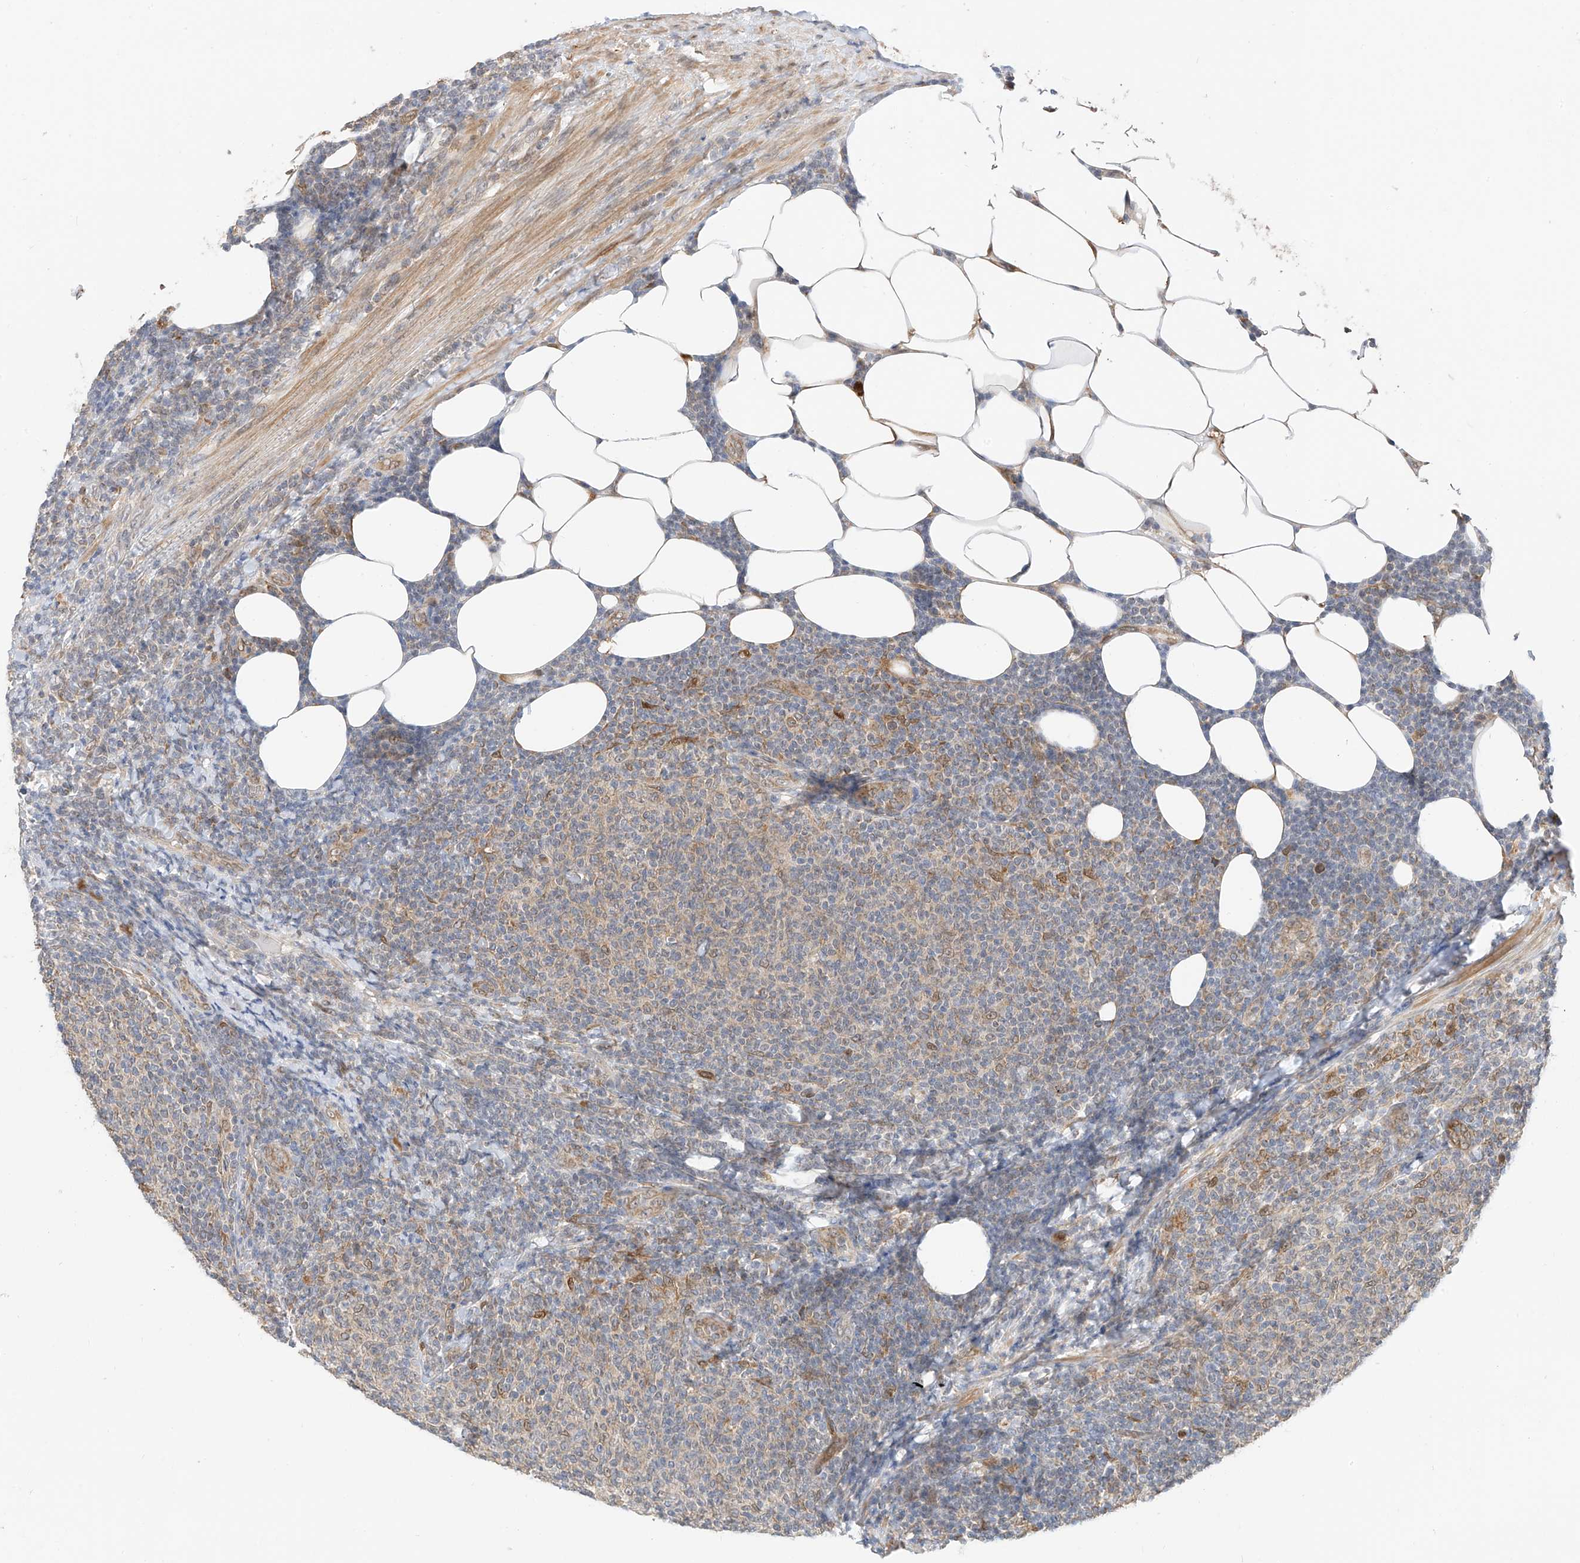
{"staining": {"intensity": "weak", "quantity": "<25%", "location": "cytoplasmic/membranous"}, "tissue": "lymphoma", "cell_type": "Tumor cells", "image_type": "cancer", "snomed": [{"axis": "morphology", "description": "Malignant lymphoma, non-Hodgkin's type, Low grade"}, {"axis": "topography", "description": "Lymph node"}], "caption": "High magnification brightfield microscopy of lymphoma stained with DAB (brown) and counterstained with hematoxylin (blue): tumor cells show no significant positivity. Nuclei are stained in blue.", "gene": "PPA2", "patient": {"sex": "male", "age": 66}}